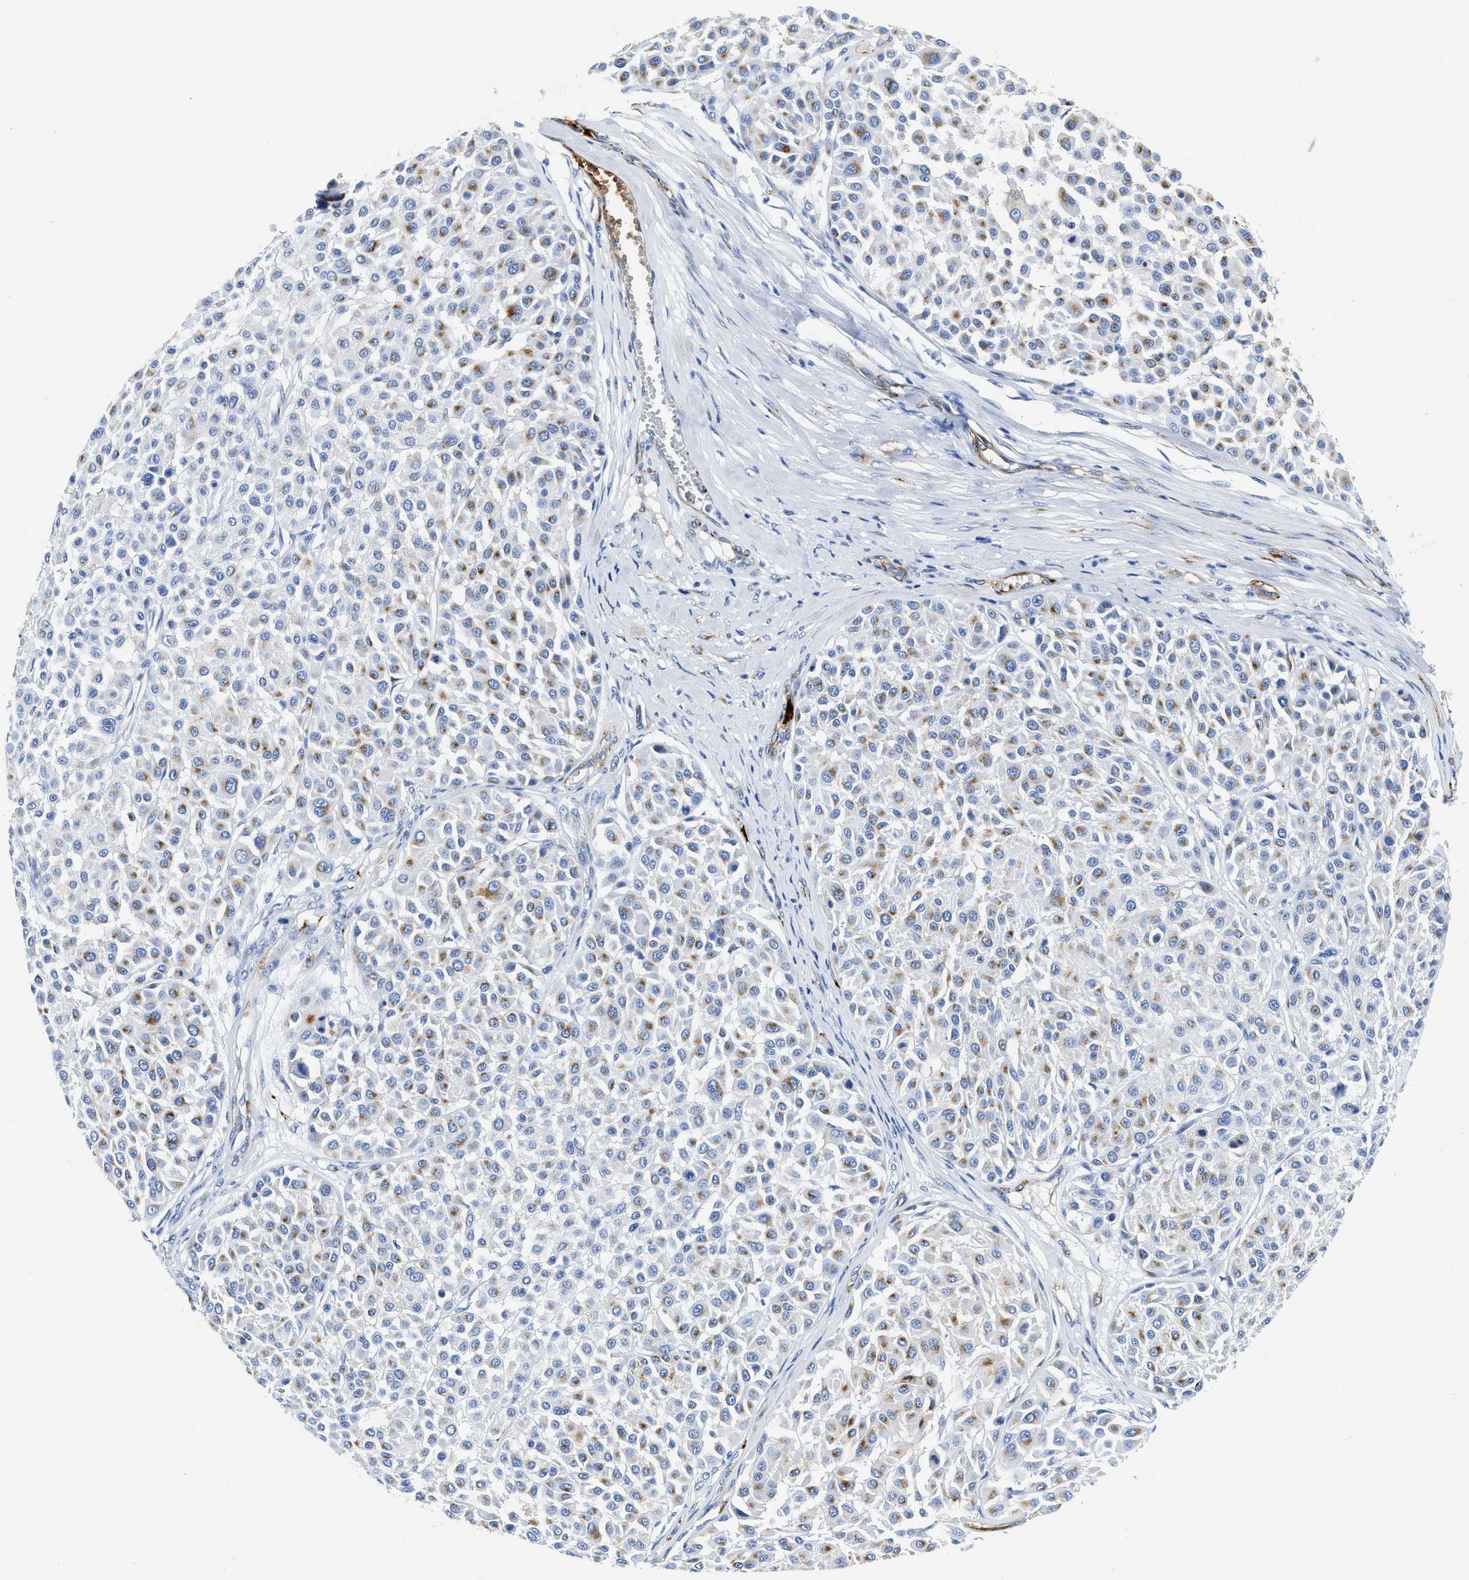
{"staining": {"intensity": "moderate", "quantity": "25%-75%", "location": "cytoplasmic/membranous"}, "tissue": "melanoma", "cell_type": "Tumor cells", "image_type": "cancer", "snomed": [{"axis": "morphology", "description": "Malignant melanoma, Metastatic site"}, {"axis": "topography", "description": "Soft tissue"}], "caption": "Protein expression analysis of human melanoma reveals moderate cytoplasmic/membranous staining in approximately 25%-75% of tumor cells. (IHC, brightfield microscopy, high magnification).", "gene": "TVP23B", "patient": {"sex": "male", "age": 41}}